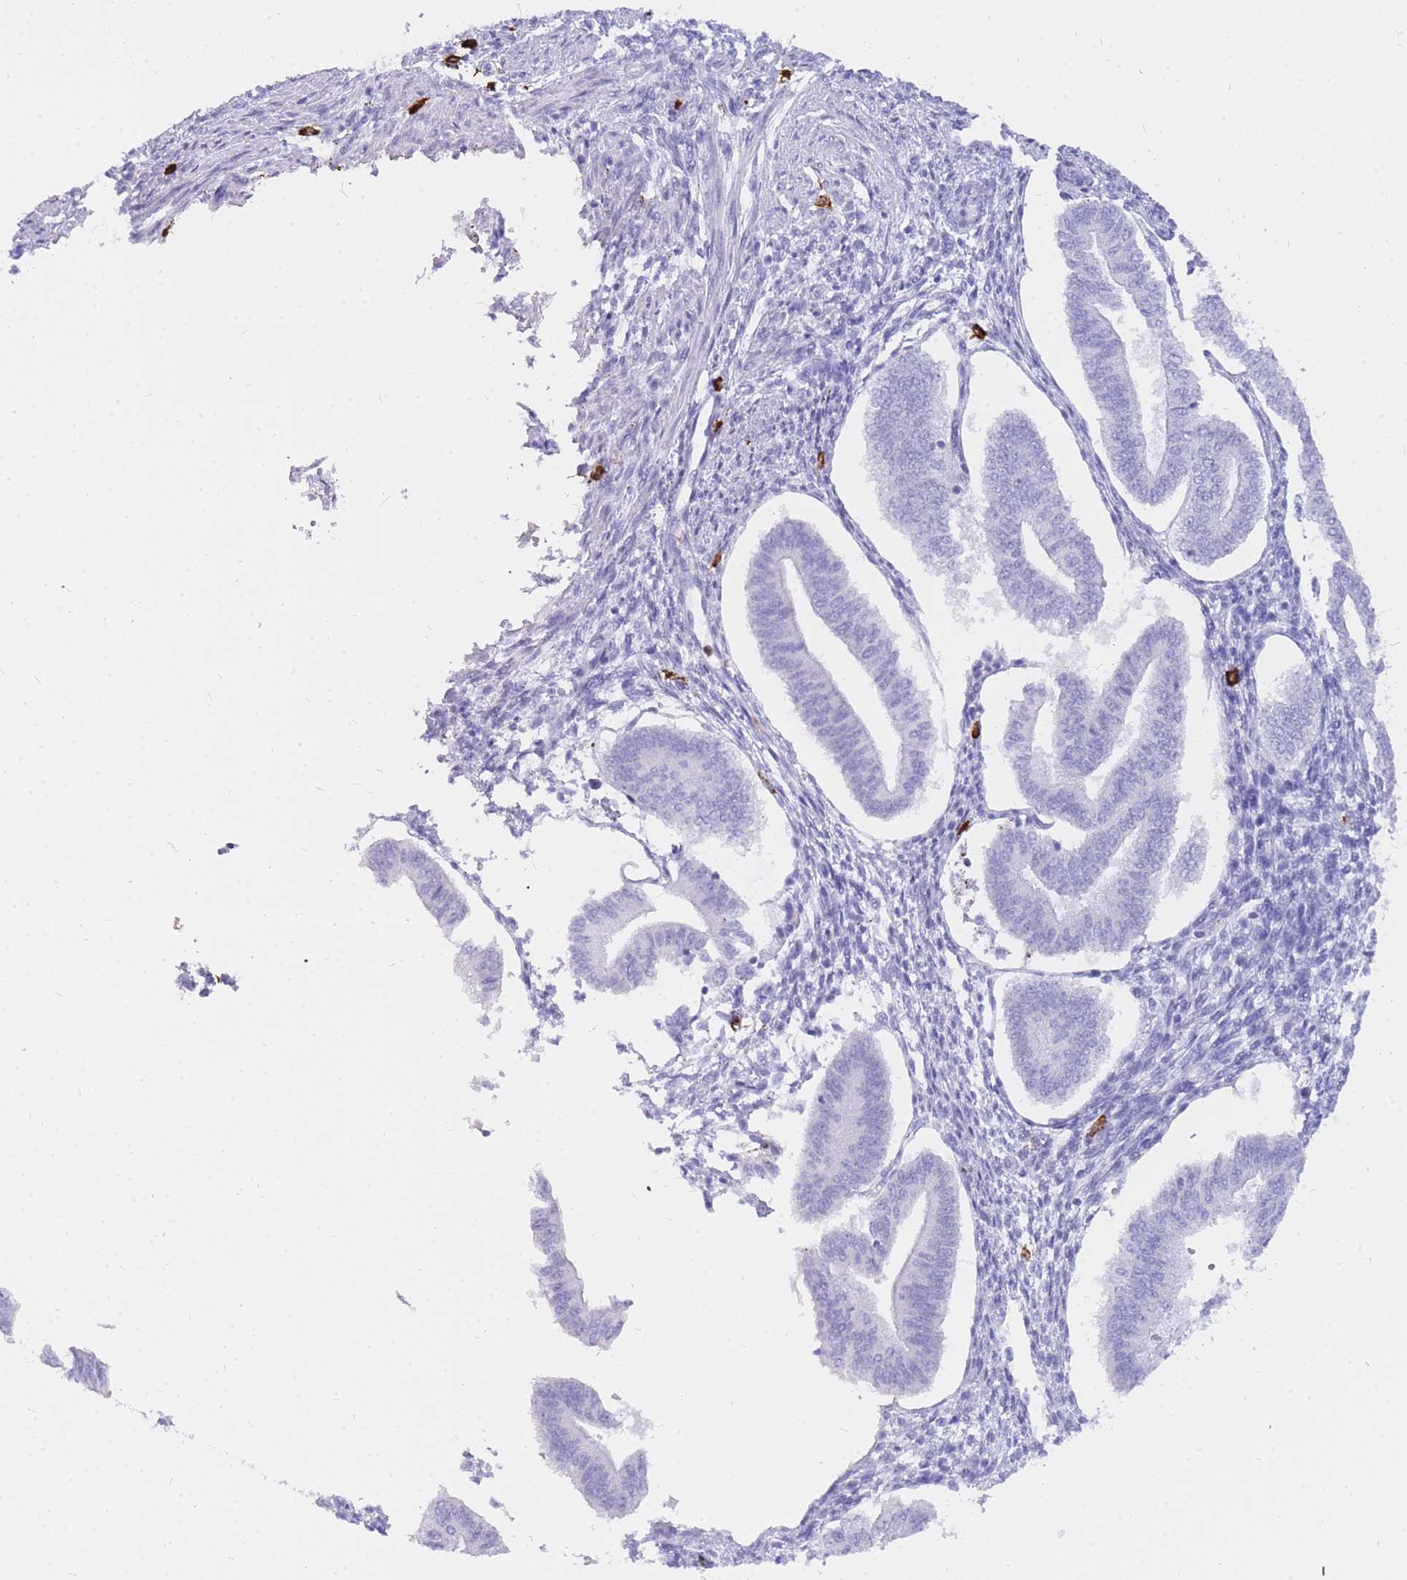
{"staining": {"intensity": "negative", "quantity": "none", "location": "none"}, "tissue": "endometrium", "cell_type": "Cells in endometrial stroma", "image_type": "normal", "snomed": [{"axis": "morphology", "description": "Normal tissue, NOS"}, {"axis": "topography", "description": "Endometrium"}], "caption": "Micrograph shows no protein positivity in cells in endometrial stroma of benign endometrium.", "gene": "HERC1", "patient": {"sex": "female", "age": 34}}